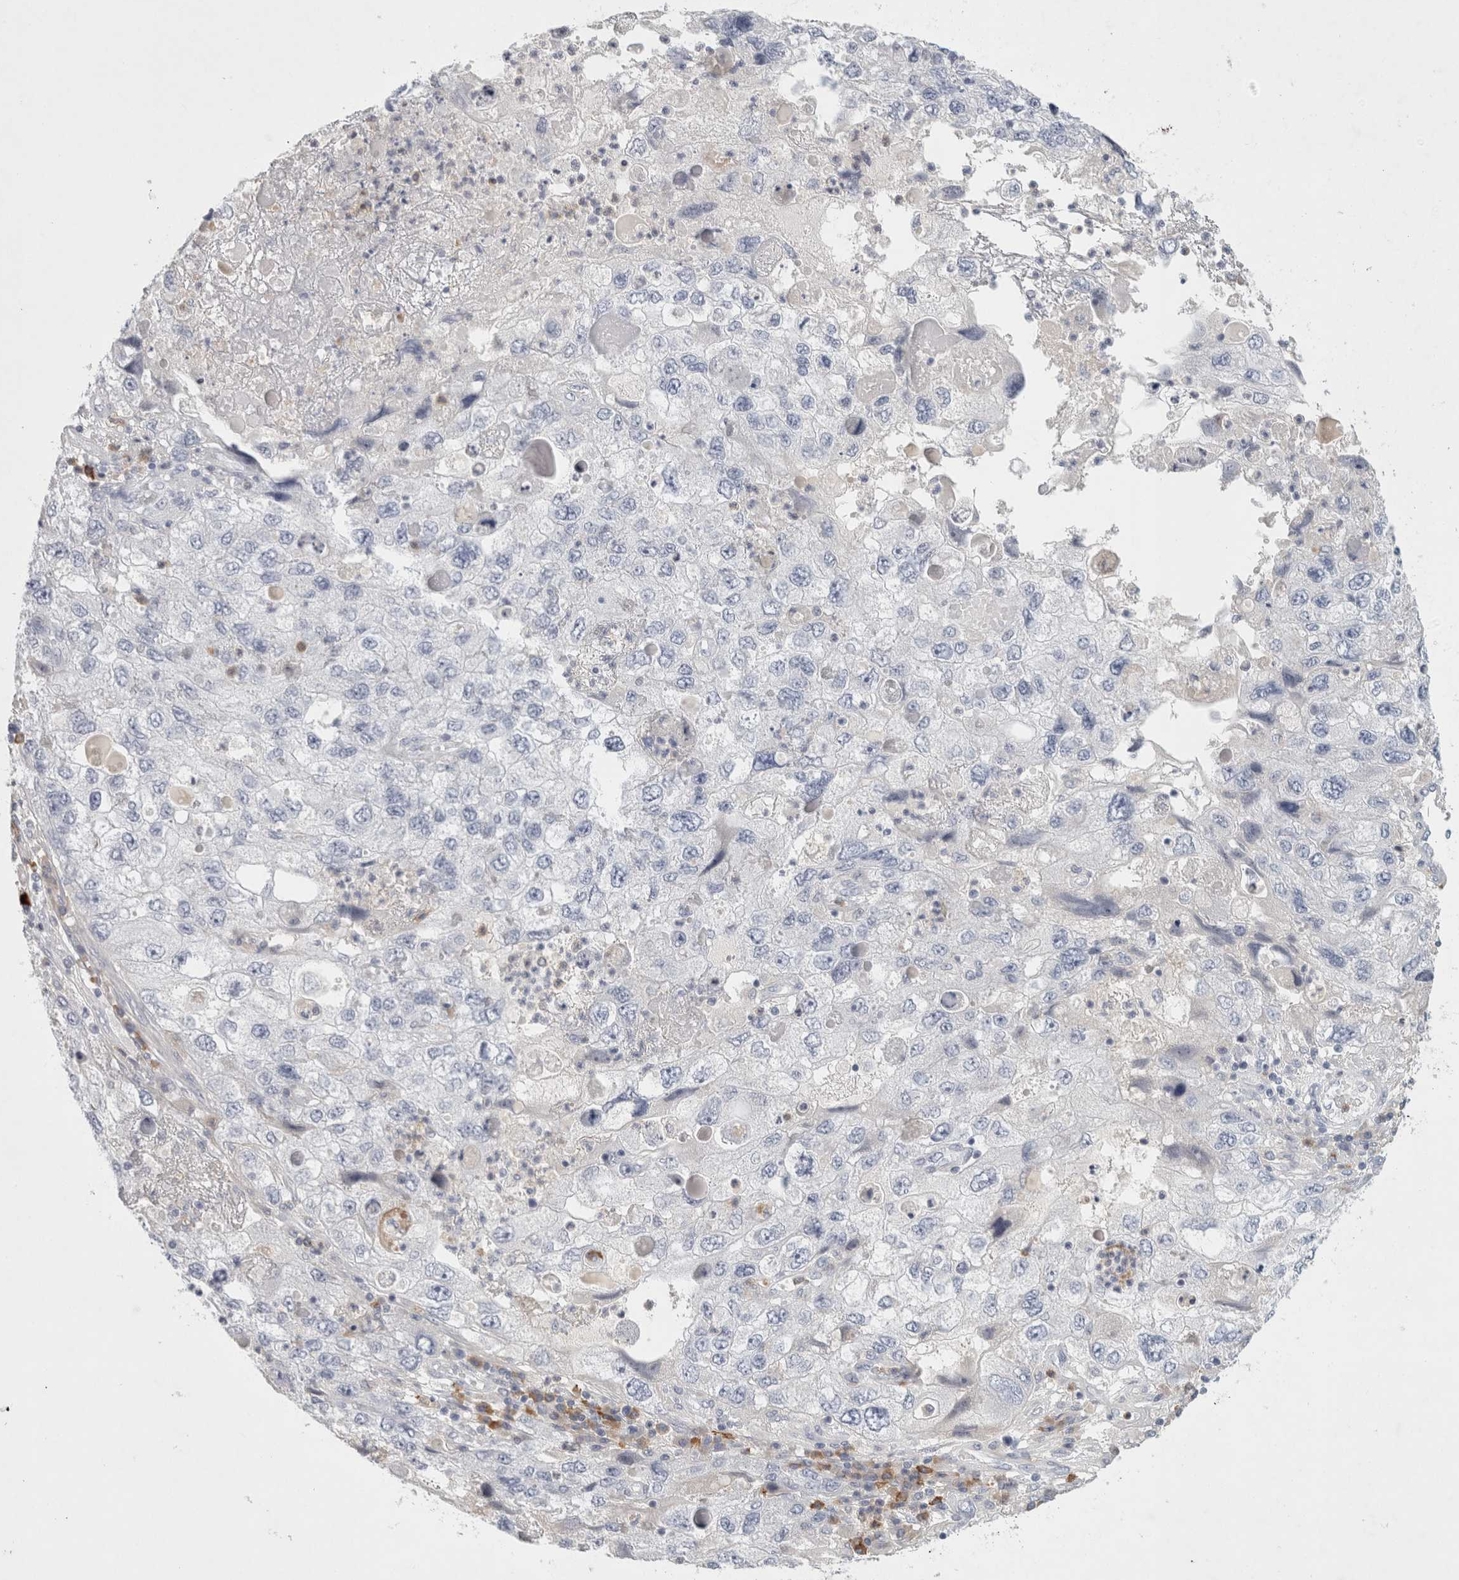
{"staining": {"intensity": "negative", "quantity": "none", "location": "none"}, "tissue": "endometrial cancer", "cell_type": "Tumor cells", "image_type": "cancer", "snomed": [{"axis": "morphology", "description": "Adenocarcinoma, NOS"}, {"axis": "topography", "description": "Endometrium"}], "caption": "Tumor cells show no significant protein positivity in endometrial adenocarcinoma.", "gene": "FGL2", "patient": {"sex": "female", "age": 49}}